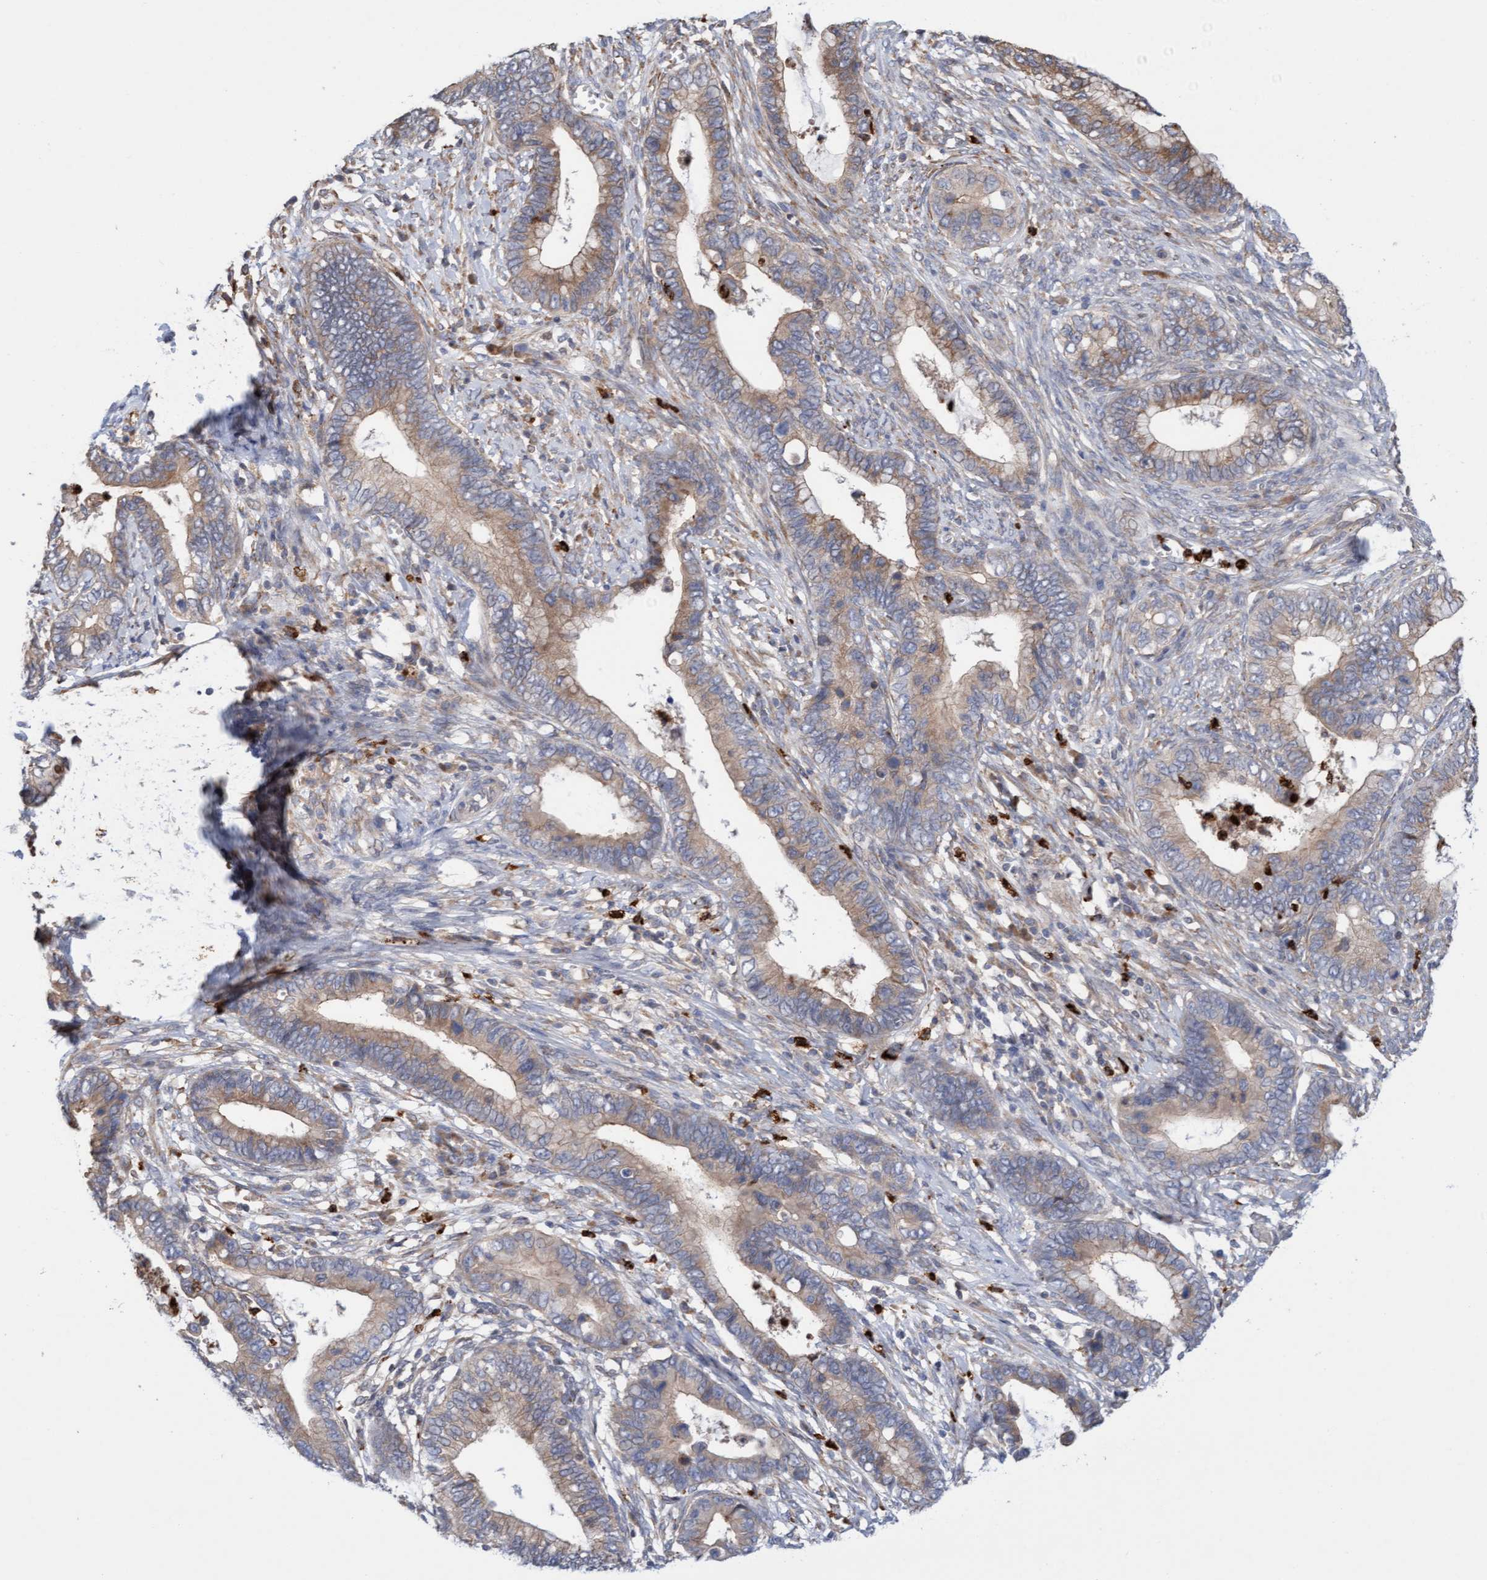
{"staining": {"intensity": "moderate", "quantity": ">75%", "location": "cytoplasmic/membranous"}, "tissue": "cervical cancer", "cell_type": "Tumor cells", "image_type": "cancer", "snomed": [{"axis": "morphology", "description": "Adenocarcinoma, NOS"}, {"axis": "topography", "description": "Cervix"}], "caption": "Immunohistochemistry micrograph of neoplastic tissue: human adenocarcinoma (cervical) stained using immunohistochemistry (IHC) displays medium levels of moderate protein expression localized specifically in the cytoplasmic/membranous of tumor cells, appearing as a cytoplasmic/membranous brown color.", "gene": "MMP8", "patient": {"sex": "female", "age": 44}}